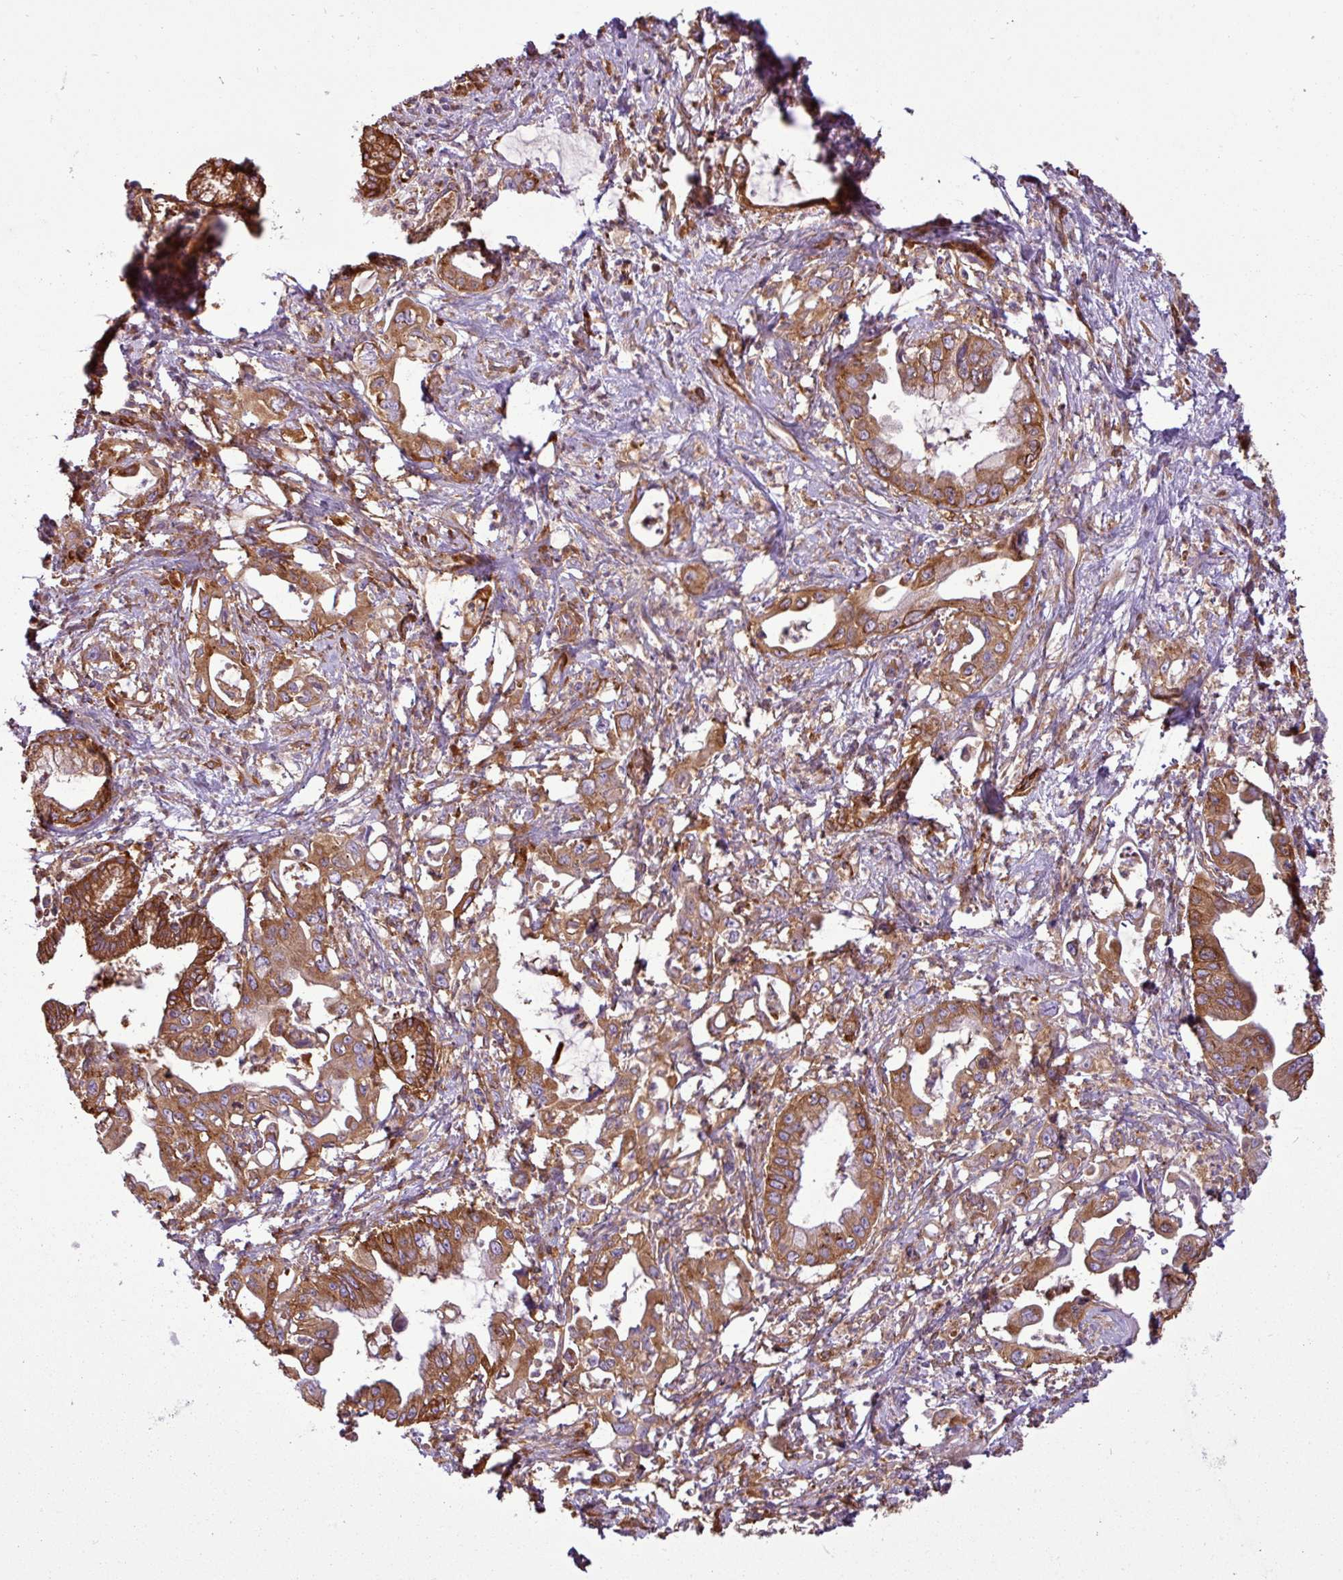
{"staining": {"intensity": "moderate", "quantity": ">75%", "location": "cytoplasmic/membranous"}, "tissue": "pancreatic cancer", "cell_type": "Tumor cells", "image_type": "cancer", "snomed": [{"axis": "morphology", "description": "Adenocarcinoma, NOS"}, {"axis": "topography", "description": "Pancreas"}], "caption": "Immunohistochemistry (IHC) of adenocarcinoma (pancreatic) reveals medium levels of moderate cytoplasmic/membranous positivity in approximately >75% of tumor cells.", "gene": "PACSIN2", "patient": {"sex": "male", "age": 61}}